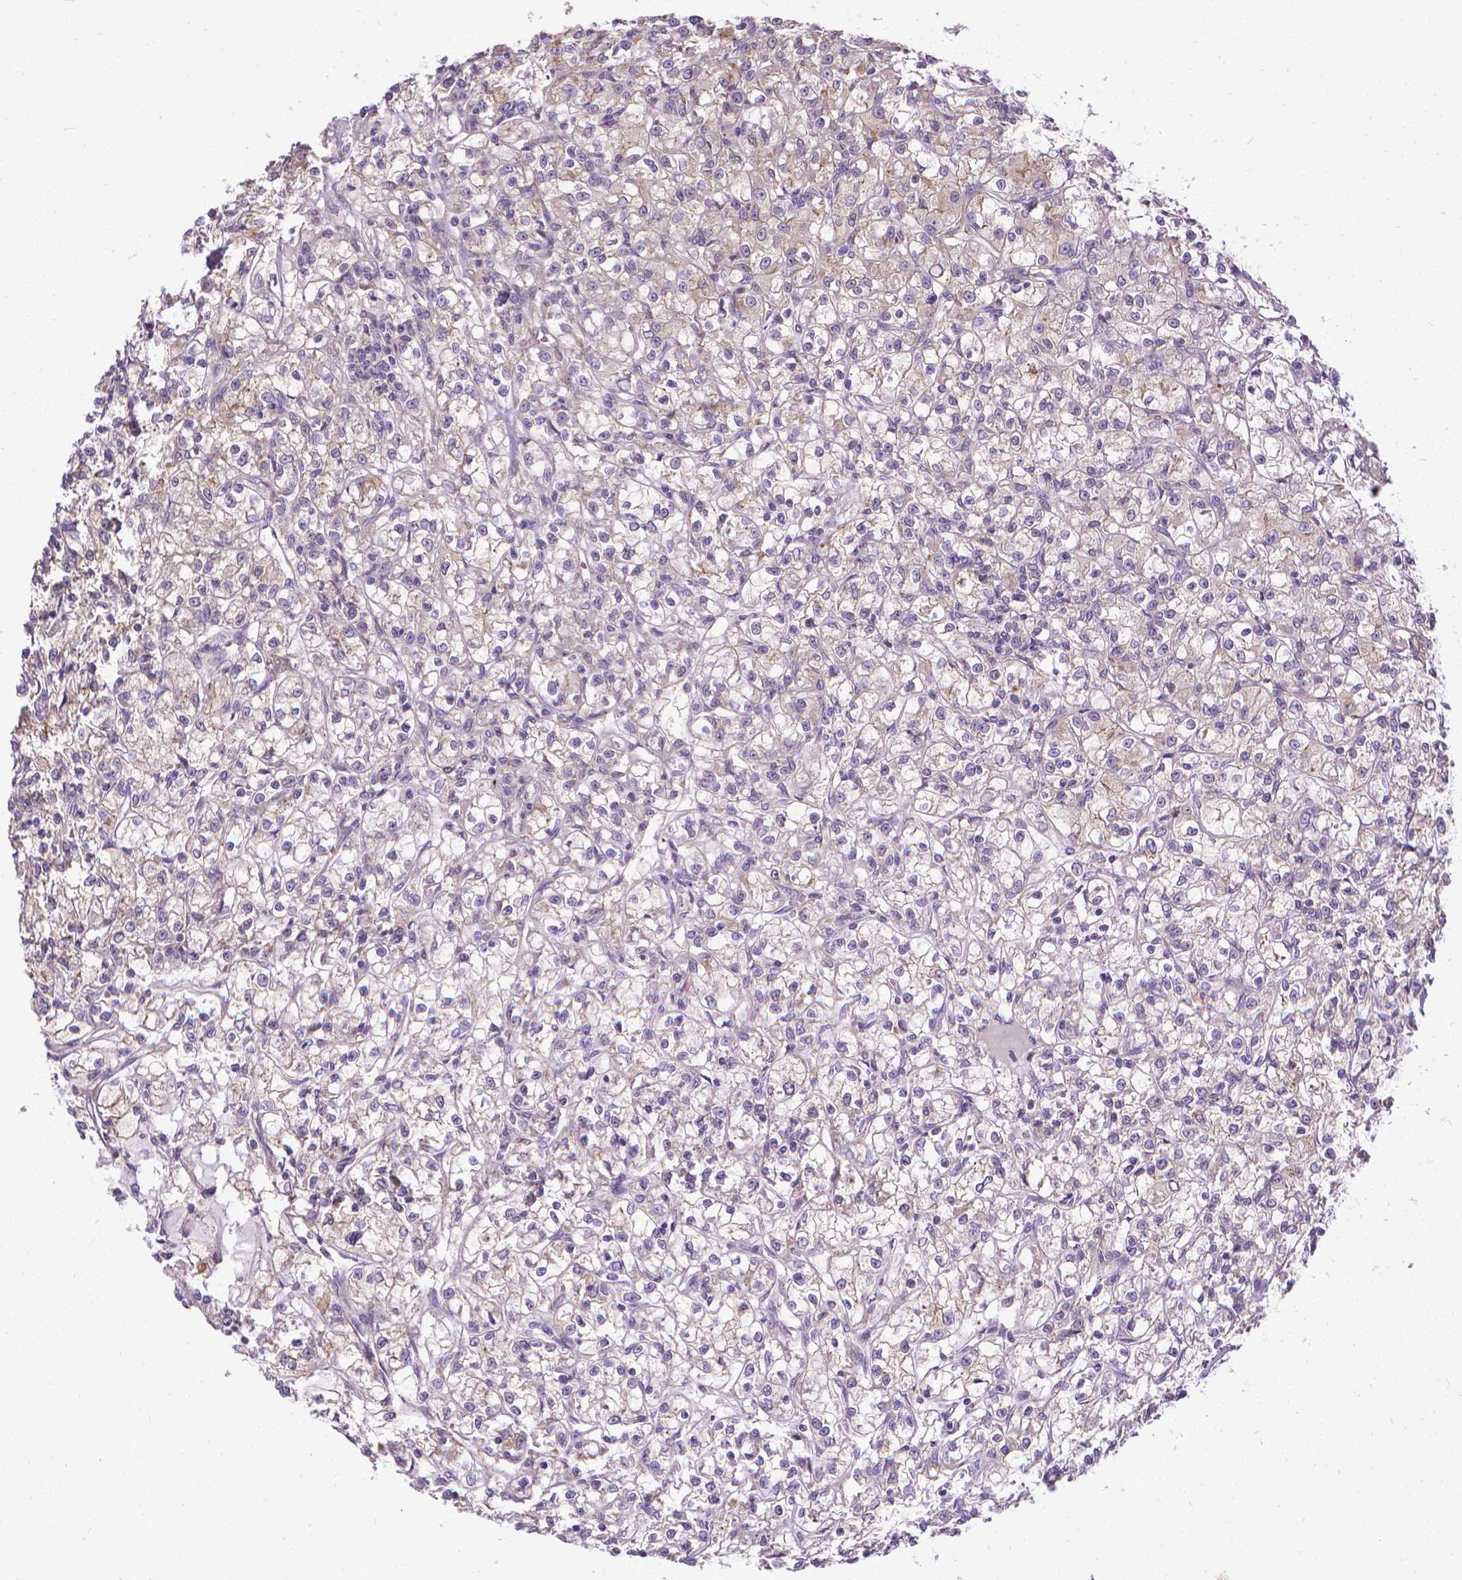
{"staining": {"intensity": "negative", "quantity": "none", "location": "none"}, "tissue": "renal cancer", "cell_type": "Tumor cells", "image_type": "cancer", "snomed": [{"axis": "morphology", "description": "Adenocarcinoma, NOS"}, {"axis": "topography", "description": "Kidney"}], "caption": "Immunohistochemistry (IHC) image of neoplastic tissue: human renal cancer (adenocarcinoma) stained with DAB (3,3'-diaminobenzidine) displays no significant protein staining in tumor cells.", "gene": "CFAP299", "patient": {"sex": "female", "age": 59}}